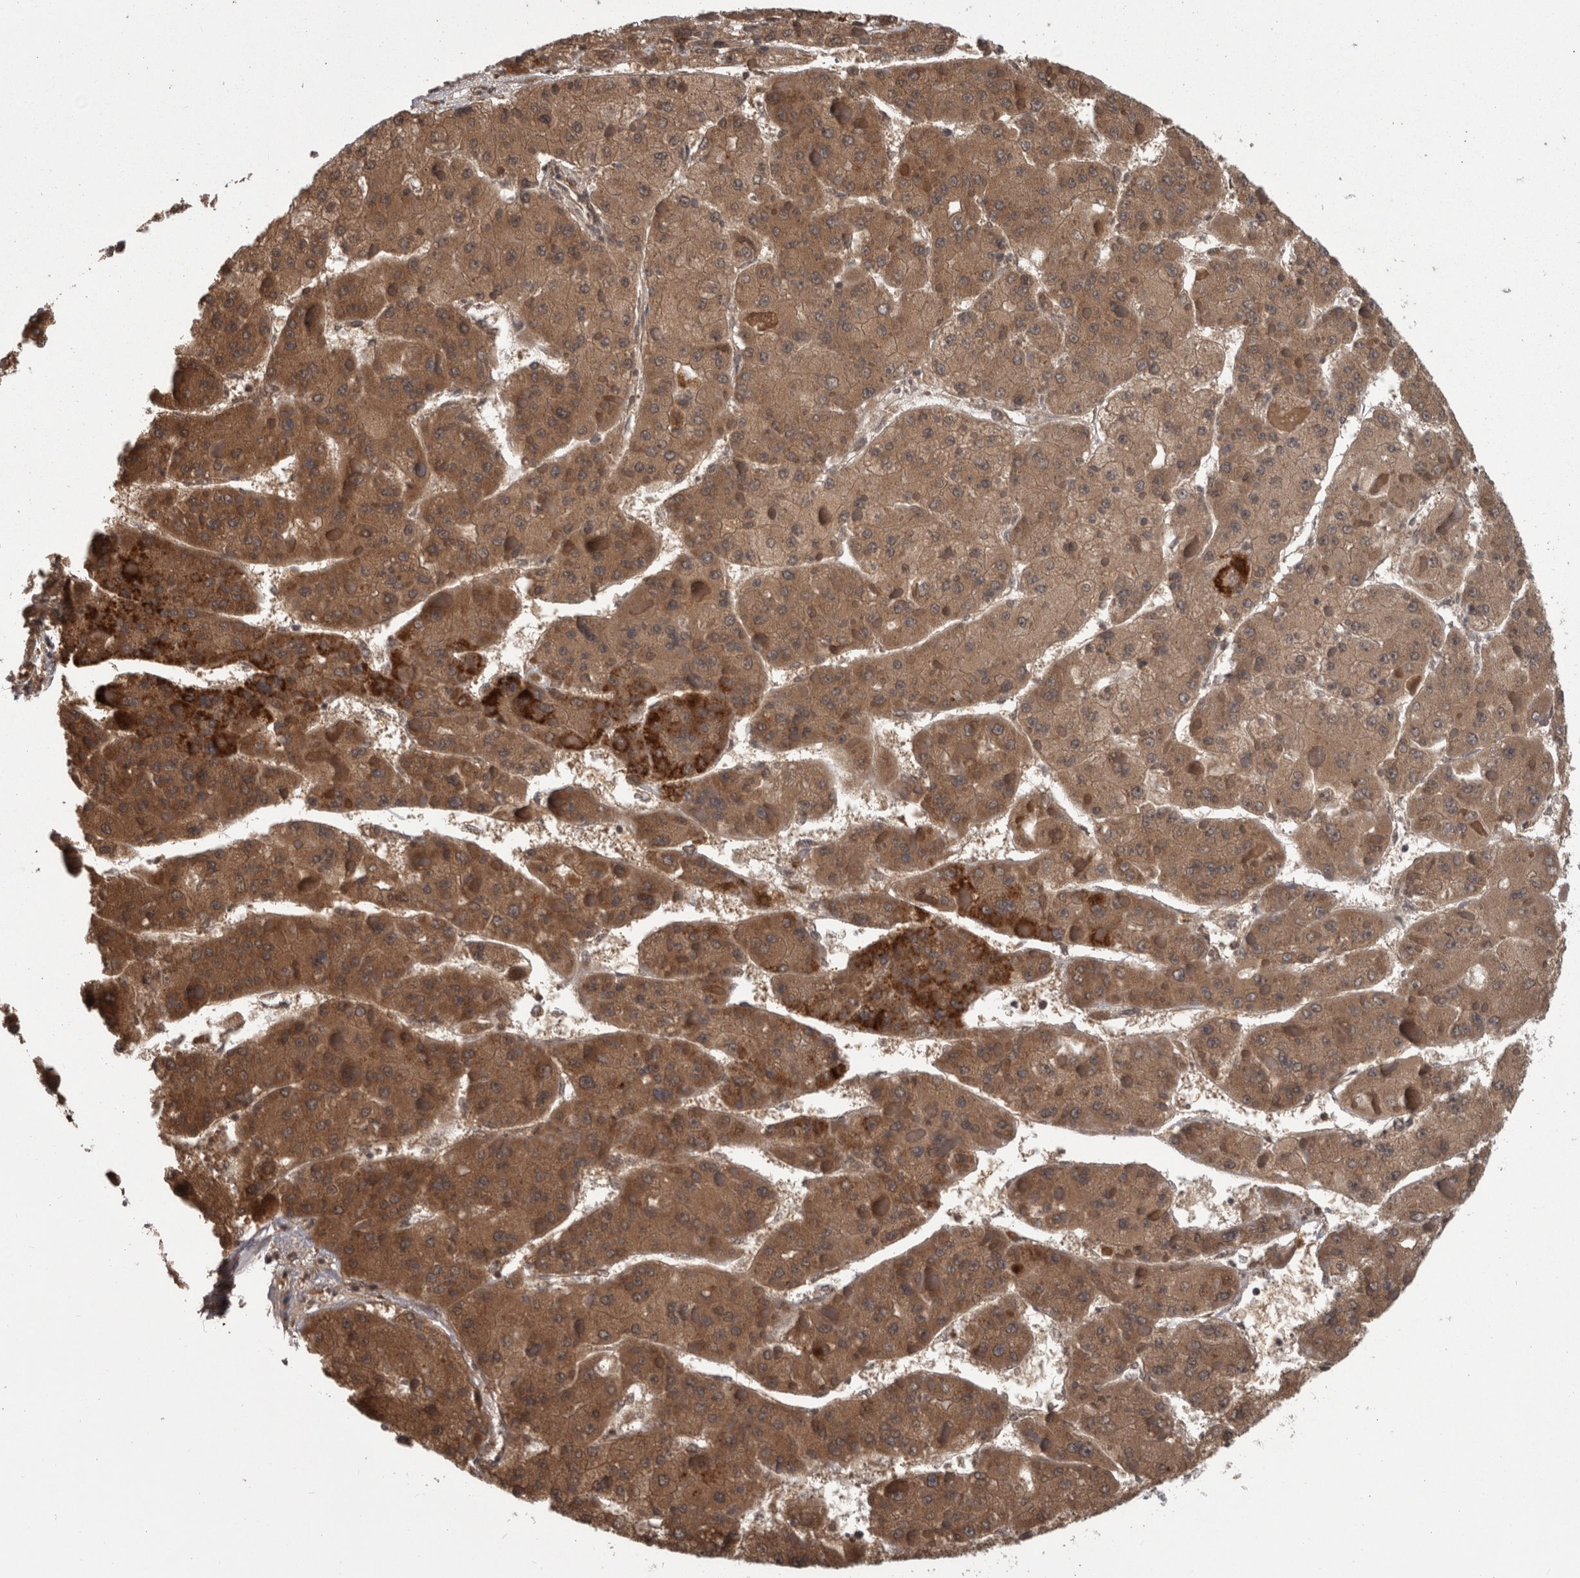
{"staining": {"intensity": "moderate", "quantity": ">75%", "location": "cytoplasmic/membranous"}, "tissue": "liver cancer", "cell_type": "Tumor cells", "image_type": "cancer", "snomed": [{"axis": "morphology", "description": "Carcinoma, Hepatocellular, NOS"}, {"axis": "topography", "description": "Liver"}], "caption": "DAB (3,3'-diaminobenzidine) immunohistochemical staining of liver cancer exhibits moderate cytoplasmic/membranous protein expression in about >75% of tumor cells. Nuclei are stained in blue.", "gene": "MDH2", "patient": {"sex": "female", "age": 73}}